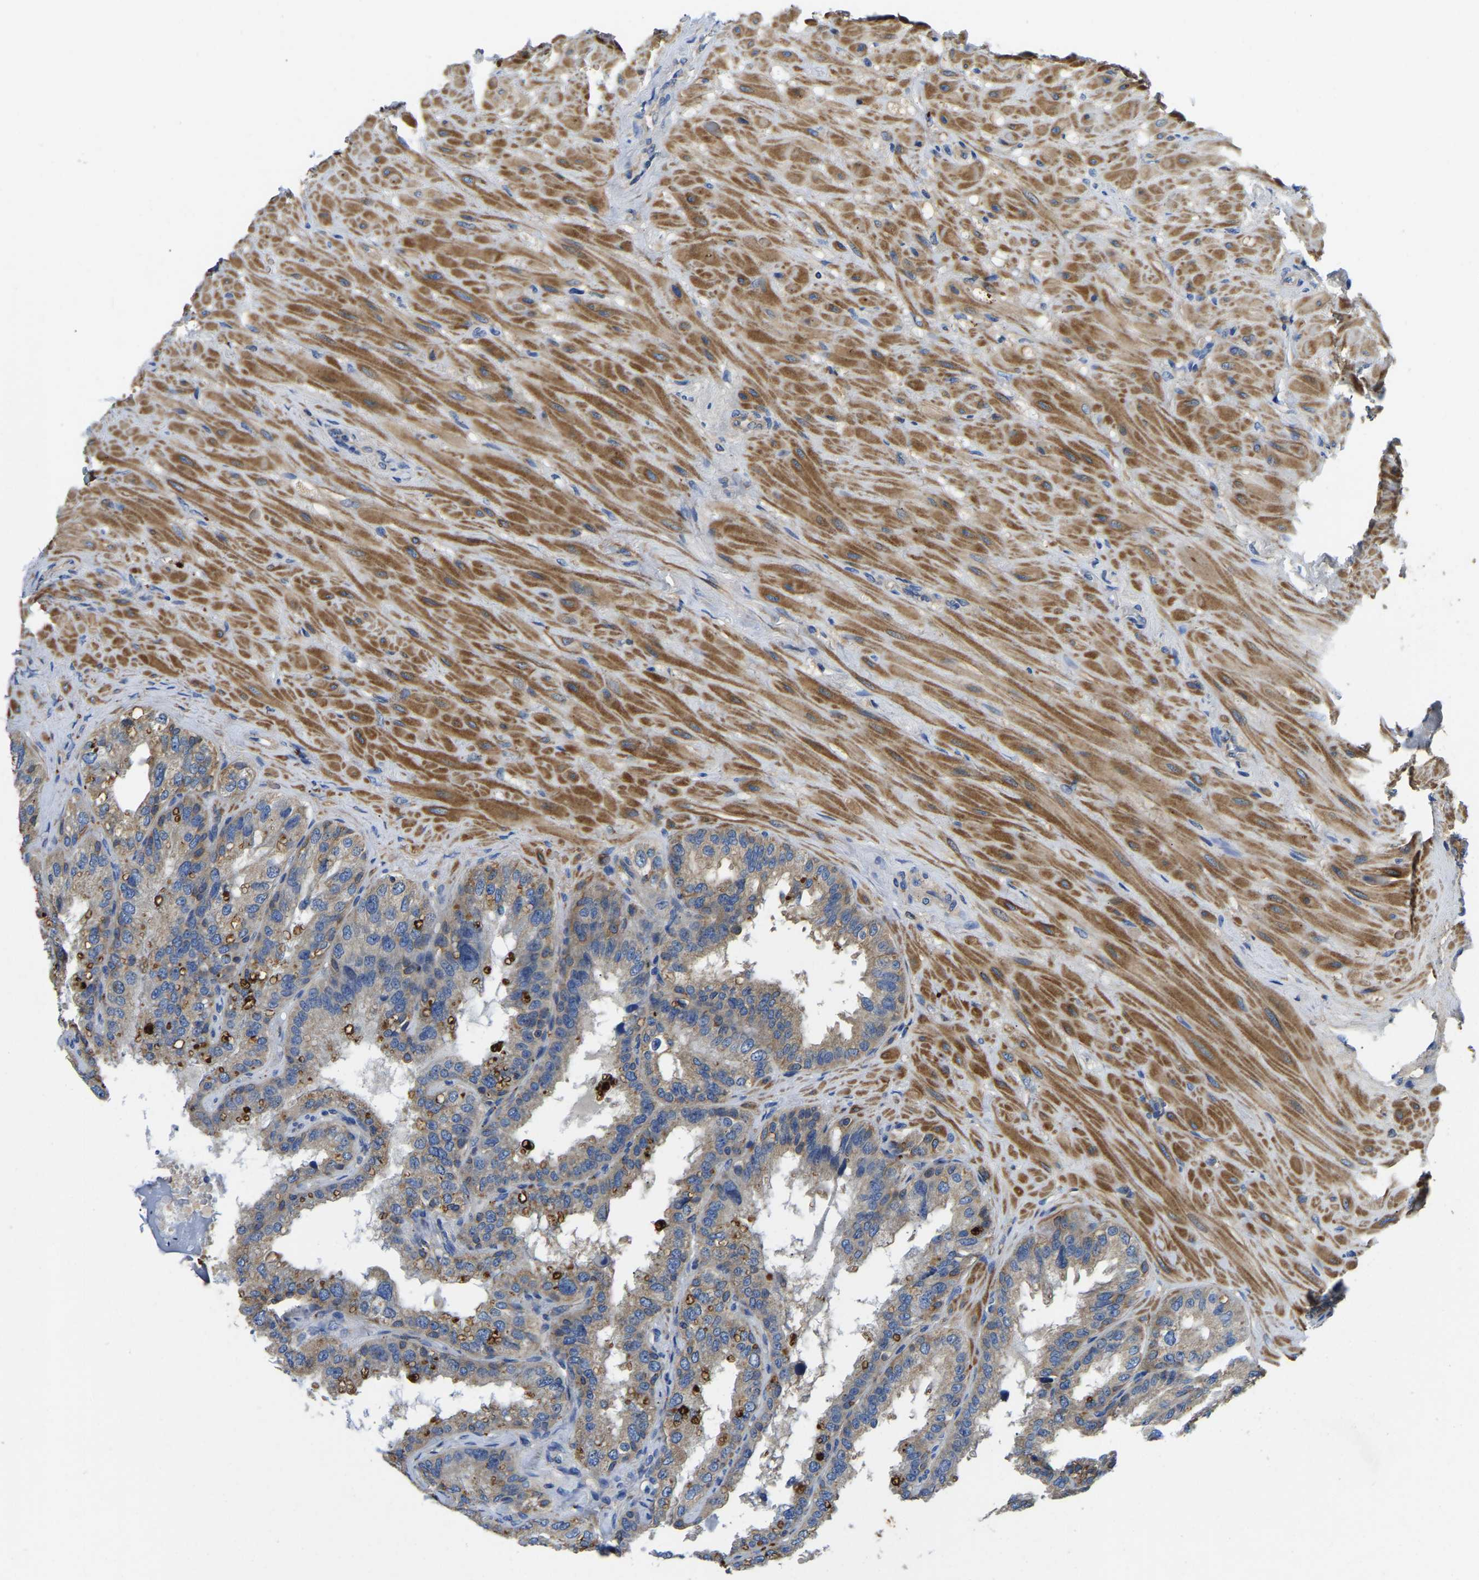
{"staining": {"intensity": "weak", "quantity": ">75%", "location": "cytoplasmic/membranous"}, "tissue": "seminal vesicle", "cell_type": "Glandular cells", "image_type": "normal", "snomed": [{"axis": "morphology", "description": "Normal tissue, NOS"}, {"axis": "topography", "description": "Seminal veicle"}], "caption": "The image exhibits a brown stain indicating the presence of a protein in the cytoplasmic/membranous of glandular cells in seminal vesicle. The staining was performed using DAB, with brown indicating positive protein expression. Nuclei are stained blue with hematoxylin.", "gene": "STAT2", "patient": {"sex": "male", "age": 68}}